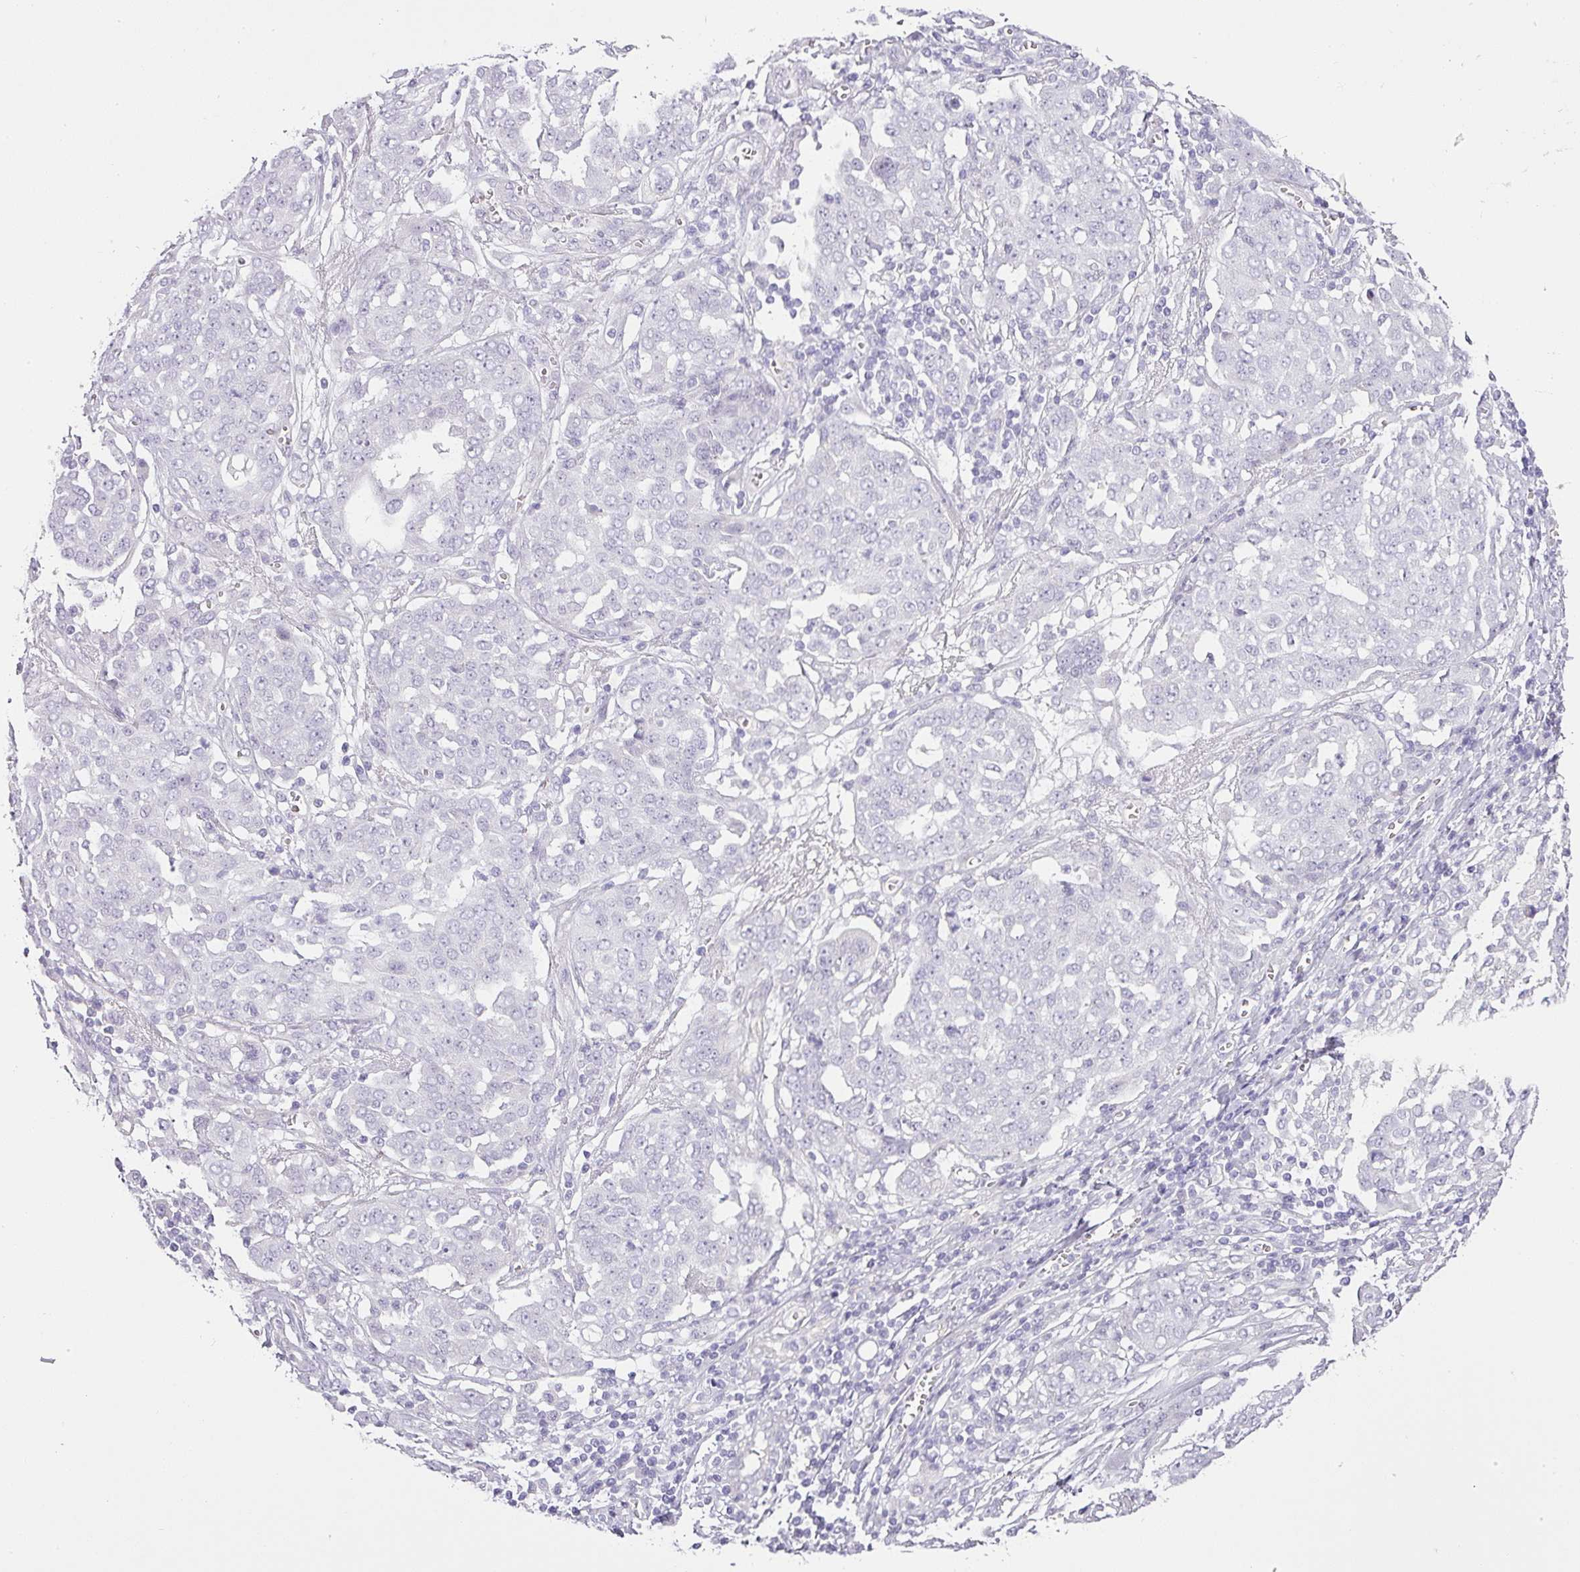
{"staining": {"intensity": "negative", "quantity": "none", "location": "none"}, "tissue": "ovarian cancer", "cell_type": "Tumor cells", "image_type": "cancer", "snomed": [{"axis": "morphology", "description": "Cystadenocarcinoma, serous, NOS"}, {"axis": "topography", "description": "Soft tissue"}, {"axis": "topography", "description": "Ovary"}], "caption": "Immunohistochemistry histopathology image of human ovarian cancer stained for a protein (brown), which shows no staining in tumor cells. Nuclei are stained in blue.", "gene": "RAX2", "patient": {"sex": "female", "age": 57}}